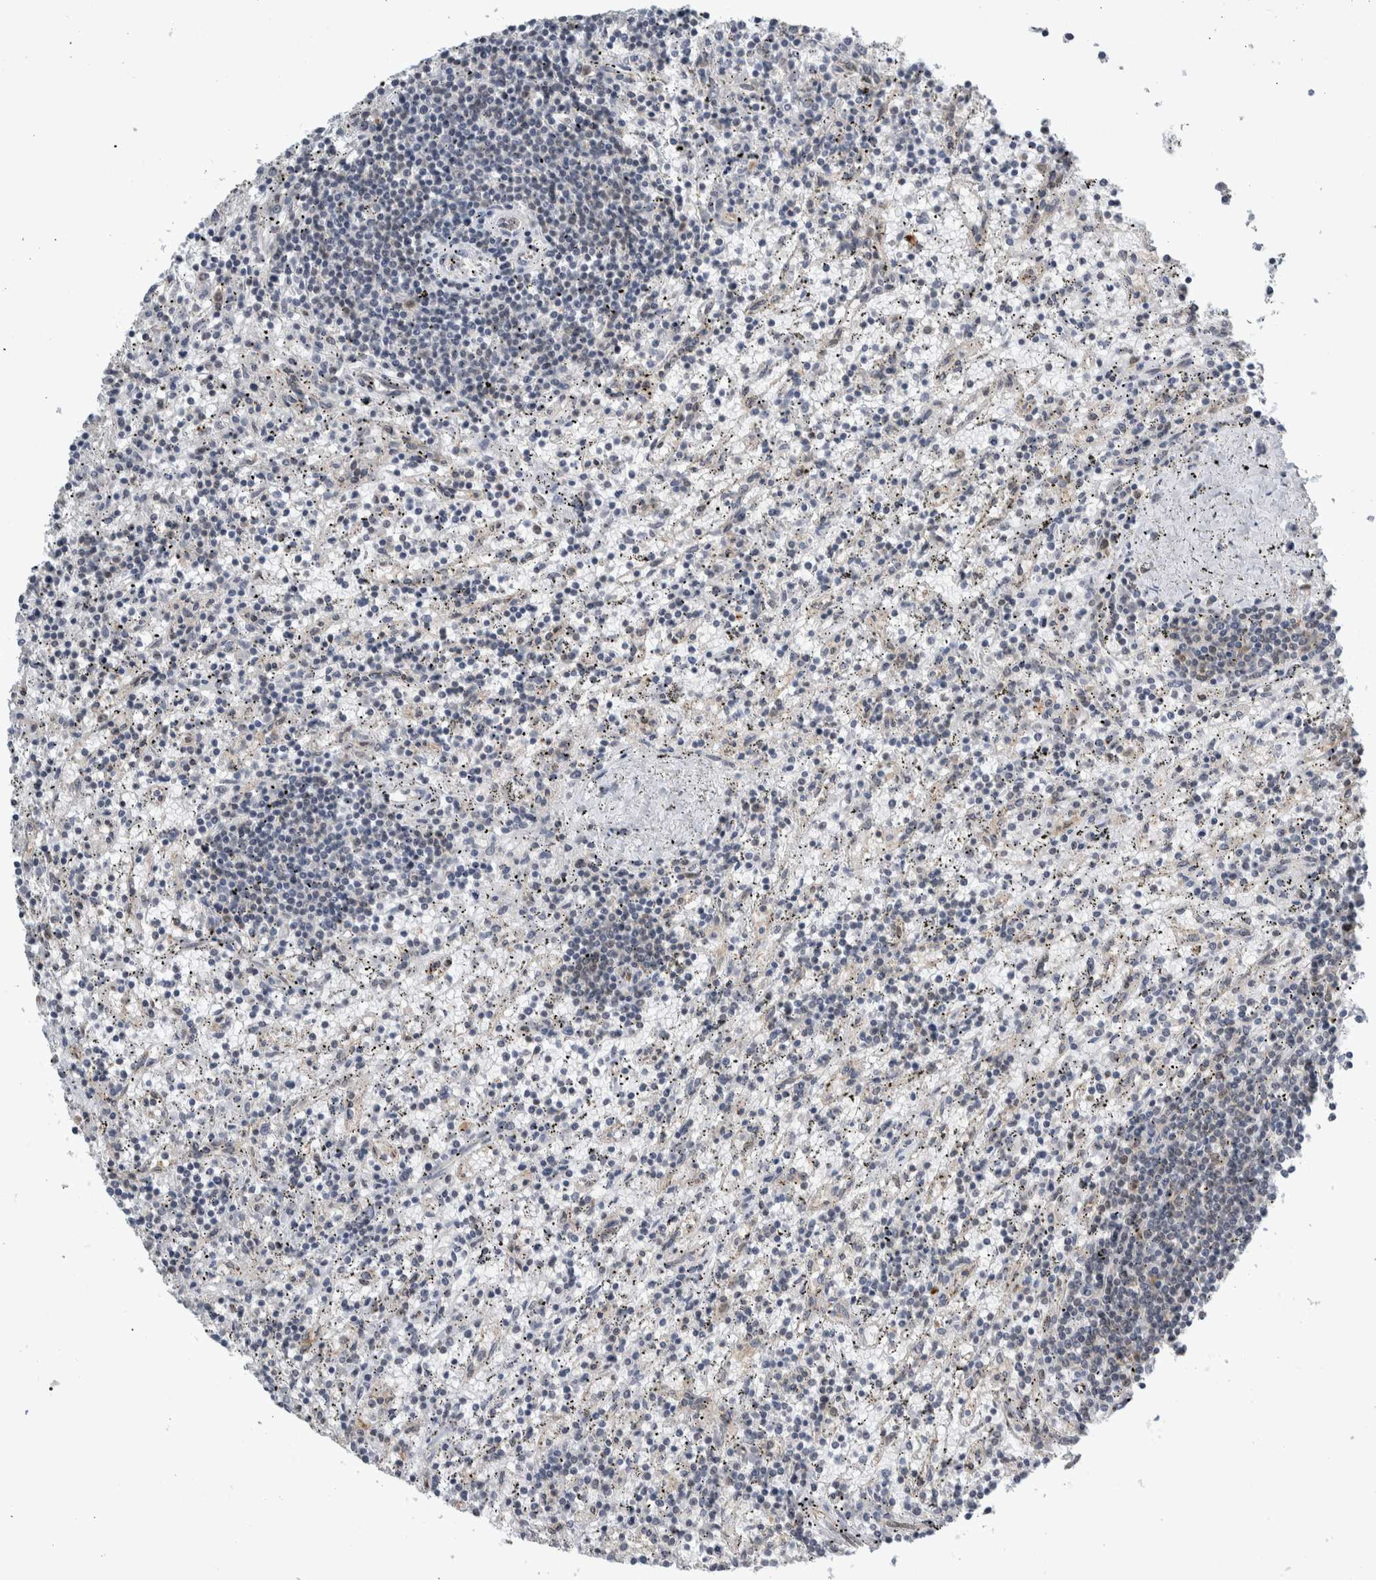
{"staining": {"intensity": "weak", "quantity": "<25%", "location": "cytoplasmic/membranous"}, "tissue": "lymphoma", "cell_type": "Tumor cells", "image_type": "cancer", "snomed": [{"axis": "morphology", "description": "Malignant lymphoma, non-Hodgkin's type, Low grade"}, {"axis": "topography", "description": "Spleen"}], "caption": "Lymphoma was stained to show a protein in brown. There is no significant staining in tumor cells.", "gene": "CCDC43", "patient": {"sex": "male", "age": 76}}